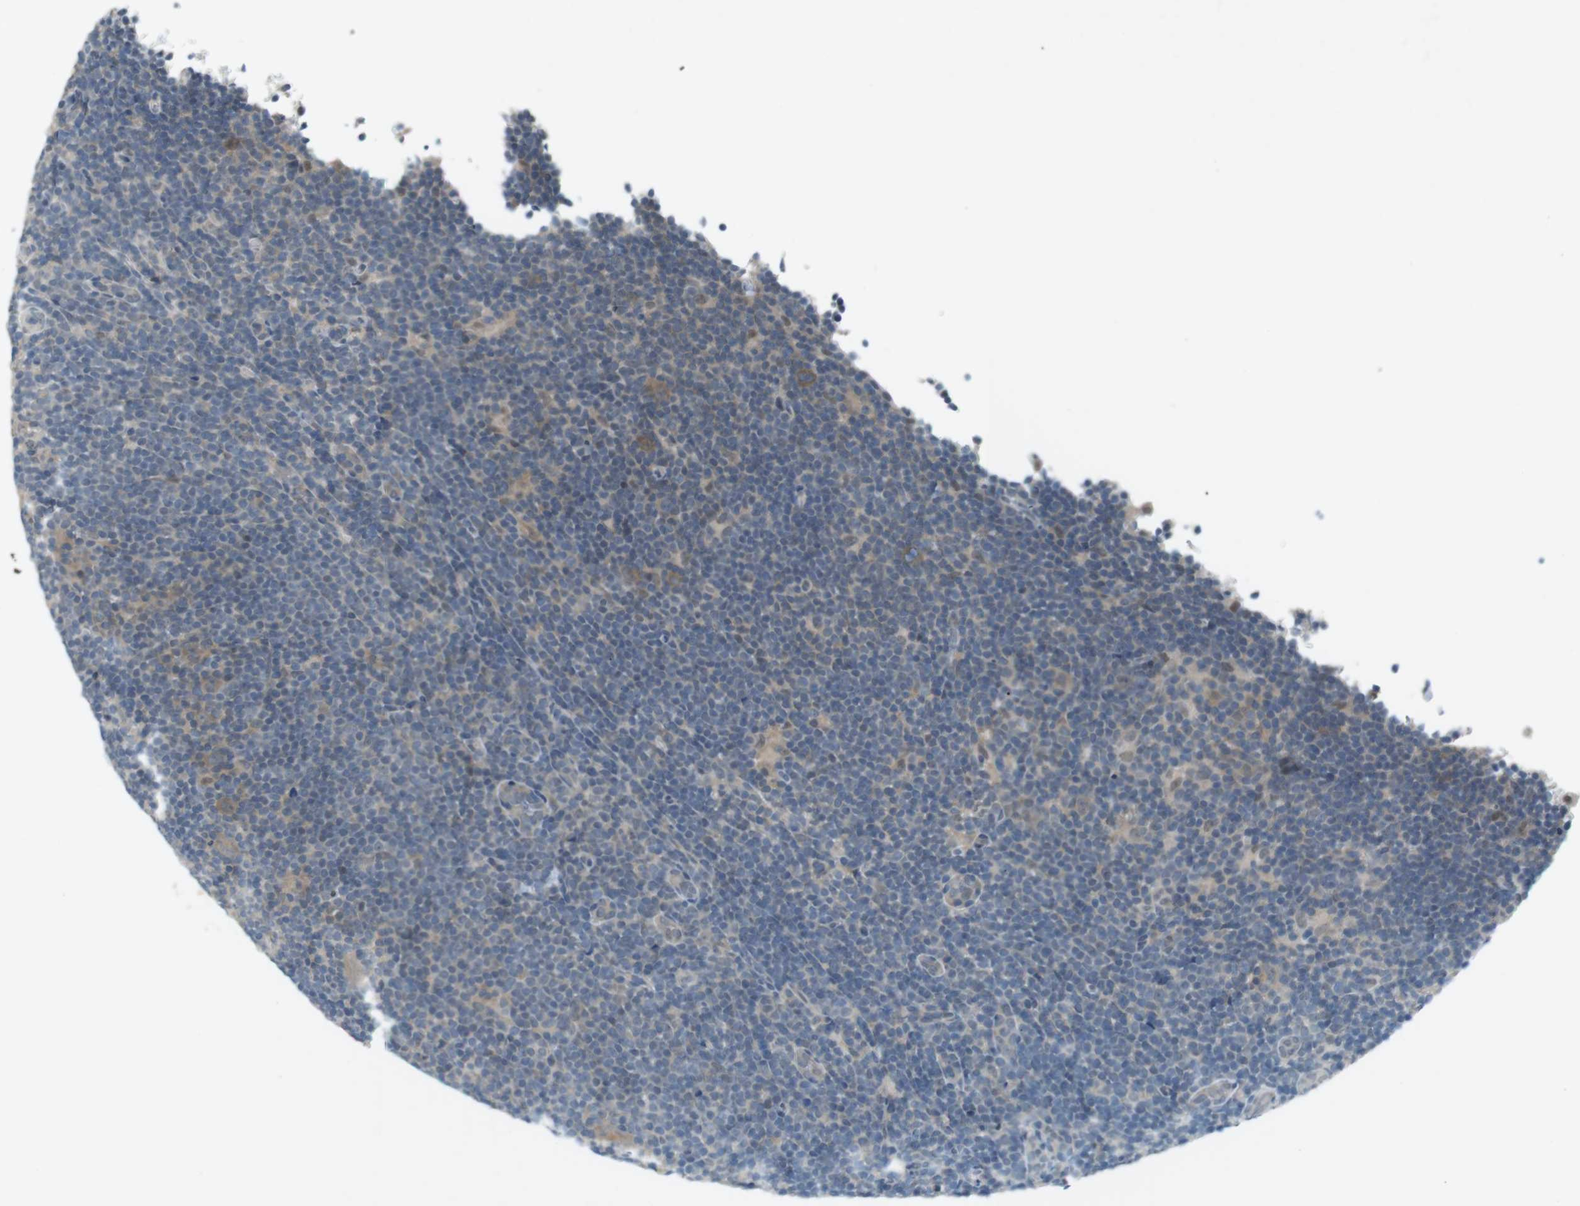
{"staining": {"intensity": "weak", "quantity": "<25%", "location": "cytoplasmic/membranous"}, "tissue": "lymphoma", "cell_type": "Tumor cells", "image_type": "cancer", "snomed": [{"axis": "morphology", "description": "Hodgkin's disease, NOS"}, {"axis": "topography", "description": "Lymph node"}], "caption": "Immunohistochemical staining of lymphoma demonstrates no significant expression in tumor cells.", "gene": "RTN3", "patient": {"sex": "female", "age": 57}}